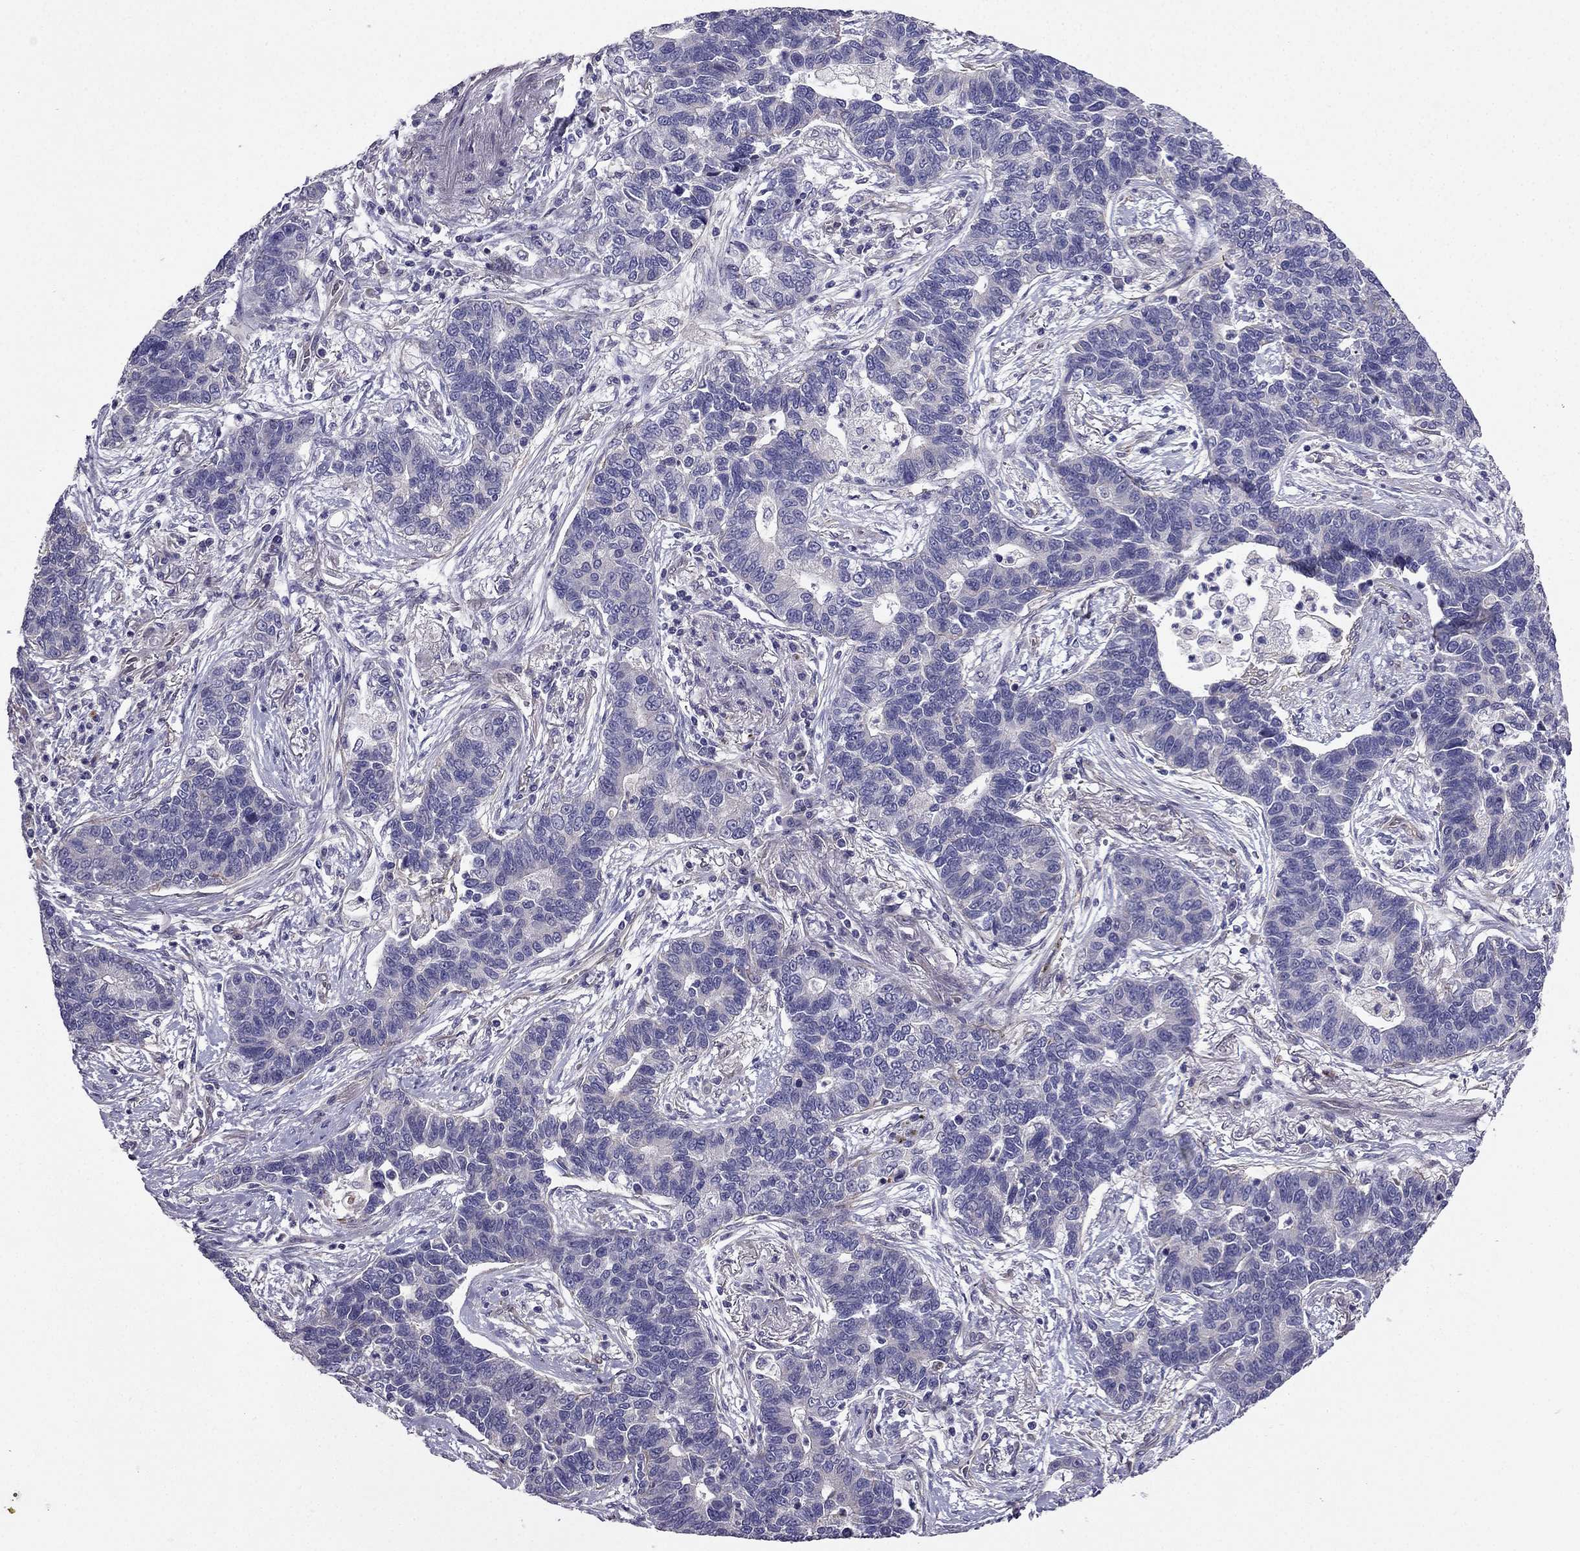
{"staining": {"intensity": "negative", "quantity": "none", "location": "none"}, "tissue": "lung cancer", "cell_type": "Tumor cells", "image_type": "cancer", "snomed": [{"axis": "morphology", "description": "Adenocarcinoma, NOS"}, {"axis": "topography", "description": "Lung"}], "caption": "An immunohistochemistry micrograph of adenocarcinoma (lung) is shown. There is no staining in tumor cells of adenocarcinoma (lung).", "gene": "ENOX1", "patient": {"sex": "female", "age": 57}}